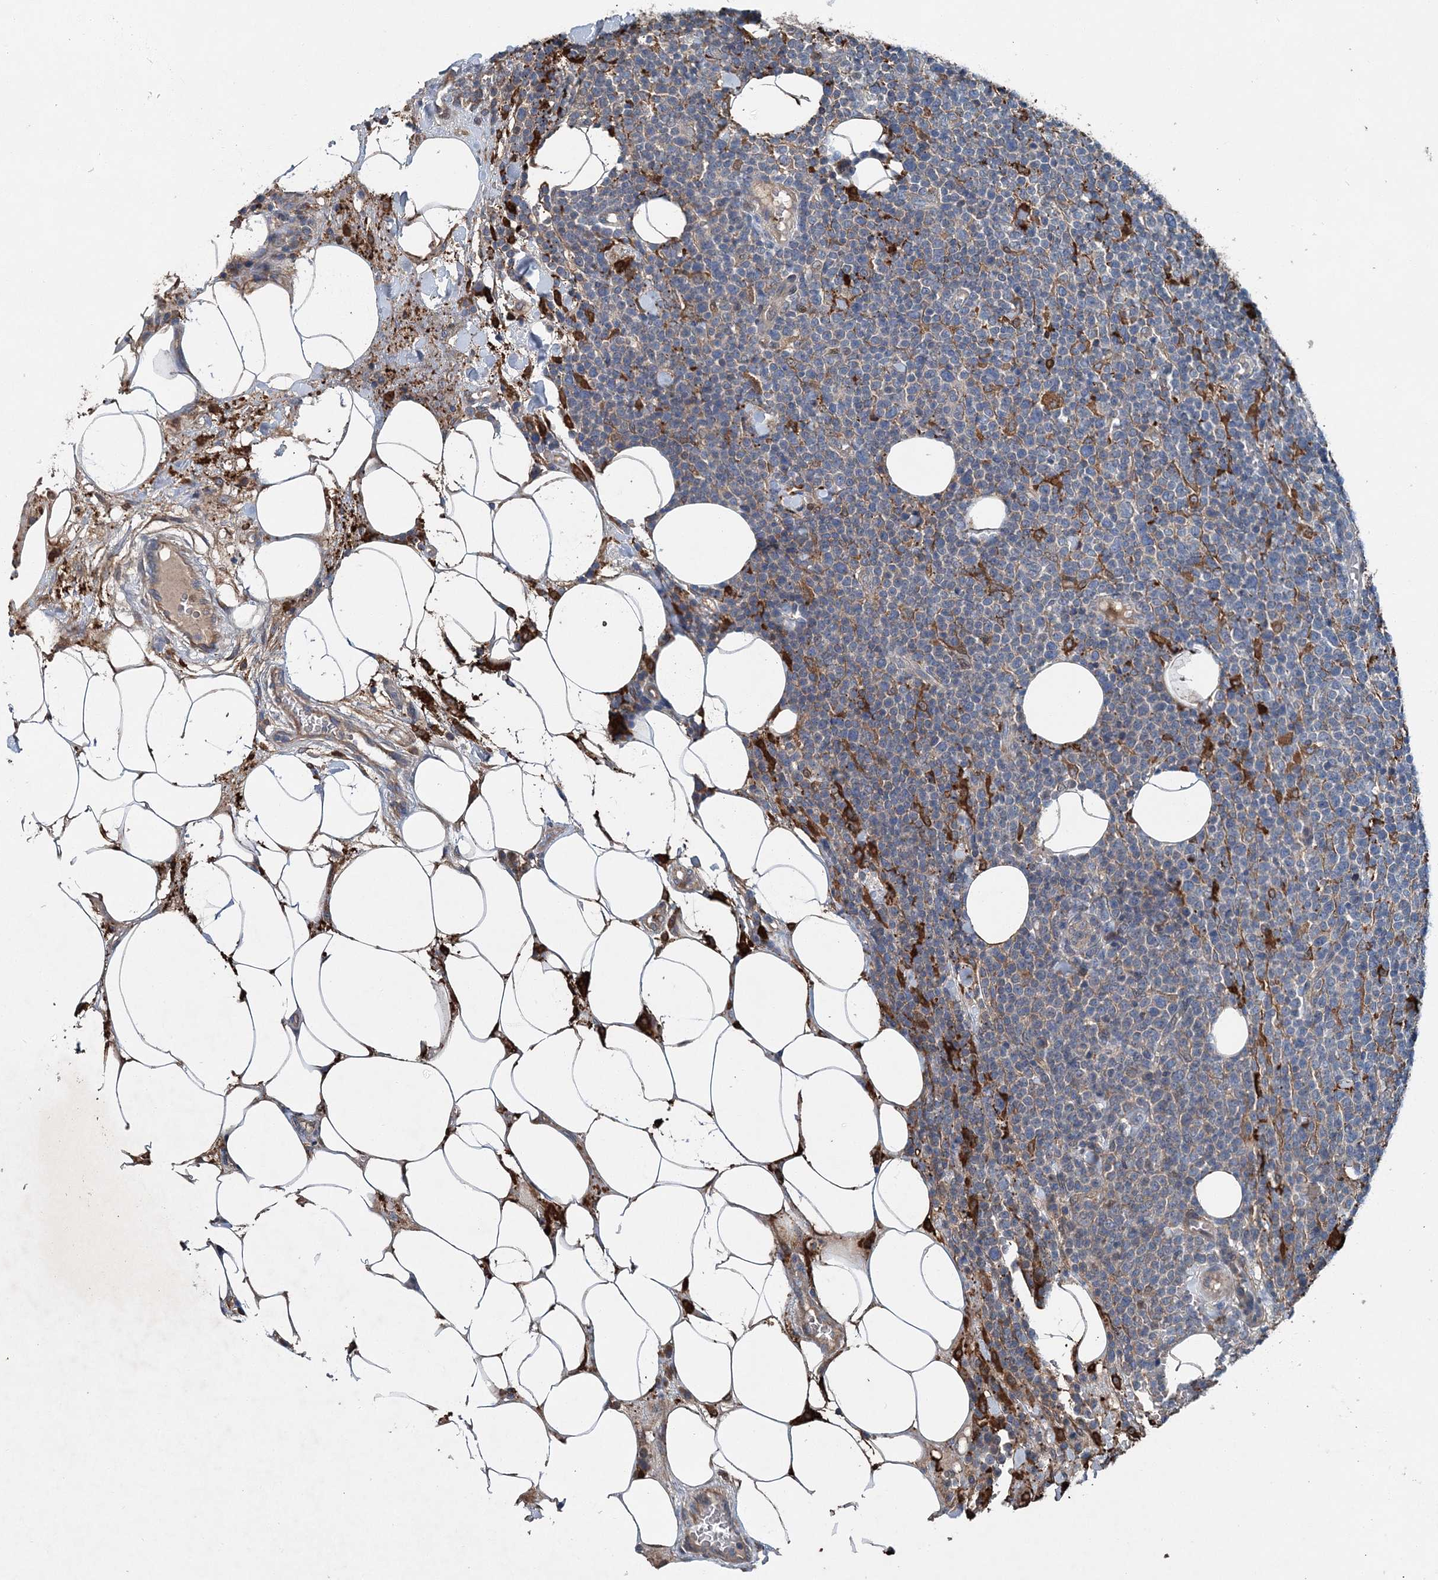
{"staining": {"intensity": "negative", "quantity": "none", "location": "none"}, "tissue": "lymphoma", "cell_type": "Tumor cells", "image_type": "cancer", "snomed": [{"axis": "morphology", "description": "Malignant lymphoma, non-Hodgkin's type, High grade"}, {"axis": "topography", "description": "Lymph node"}], "caption": "An immunohistochemistry photomicrograph of high-grade malignant lymphoma, non-Hodgkin's type is shown. There is no staining in tumor cells of high-grade malignant lymphoma, non-Hodgkin's type. The staining is performed using DAB (3,3'-diaminobenzidine) brown chromogen with nuclei counter-stained in using hematoxylin.", "gene": "SPOPL", "patient": {"sex": "male", "age": 61}}